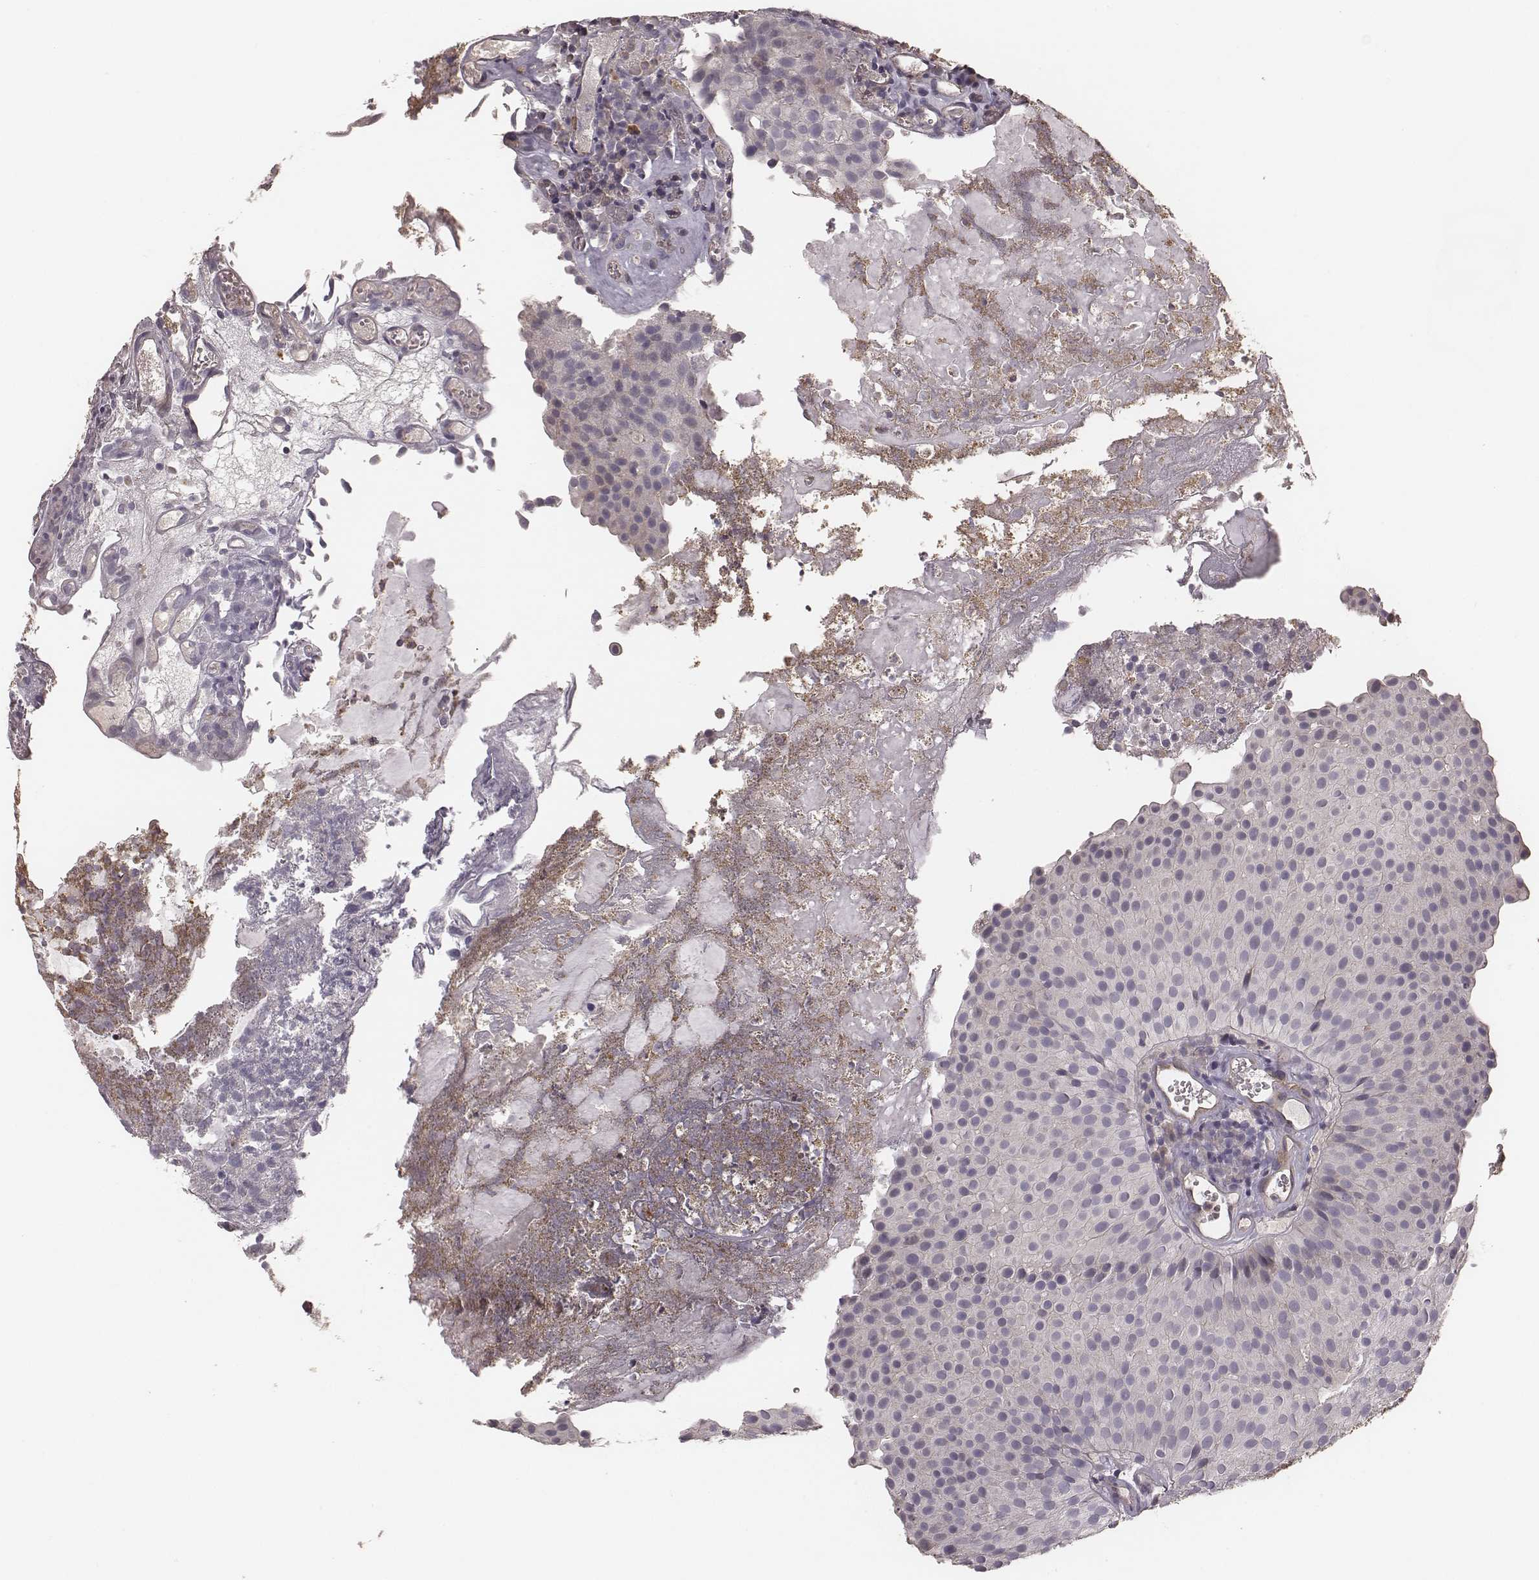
{"staining": {"intensity": "negative", "quantity": "none", "location": "none"}, "tissue": "urothelial cancer", "cell_type": "Tumor cells", "image_type": "cancer", "snomed": [{"axis": "morphology", "description": "Urothelial carcinoma, Low grade"}, {"axis": "topography", "description": "Urinary bladder"}], "caption": "Immunohistochemical staining of human low-grade urothelial carcinoma demonstrates no significant expression in tumor cells.", "gene": "OTOGL", "patient": {"sex": "female", "age": 87}}